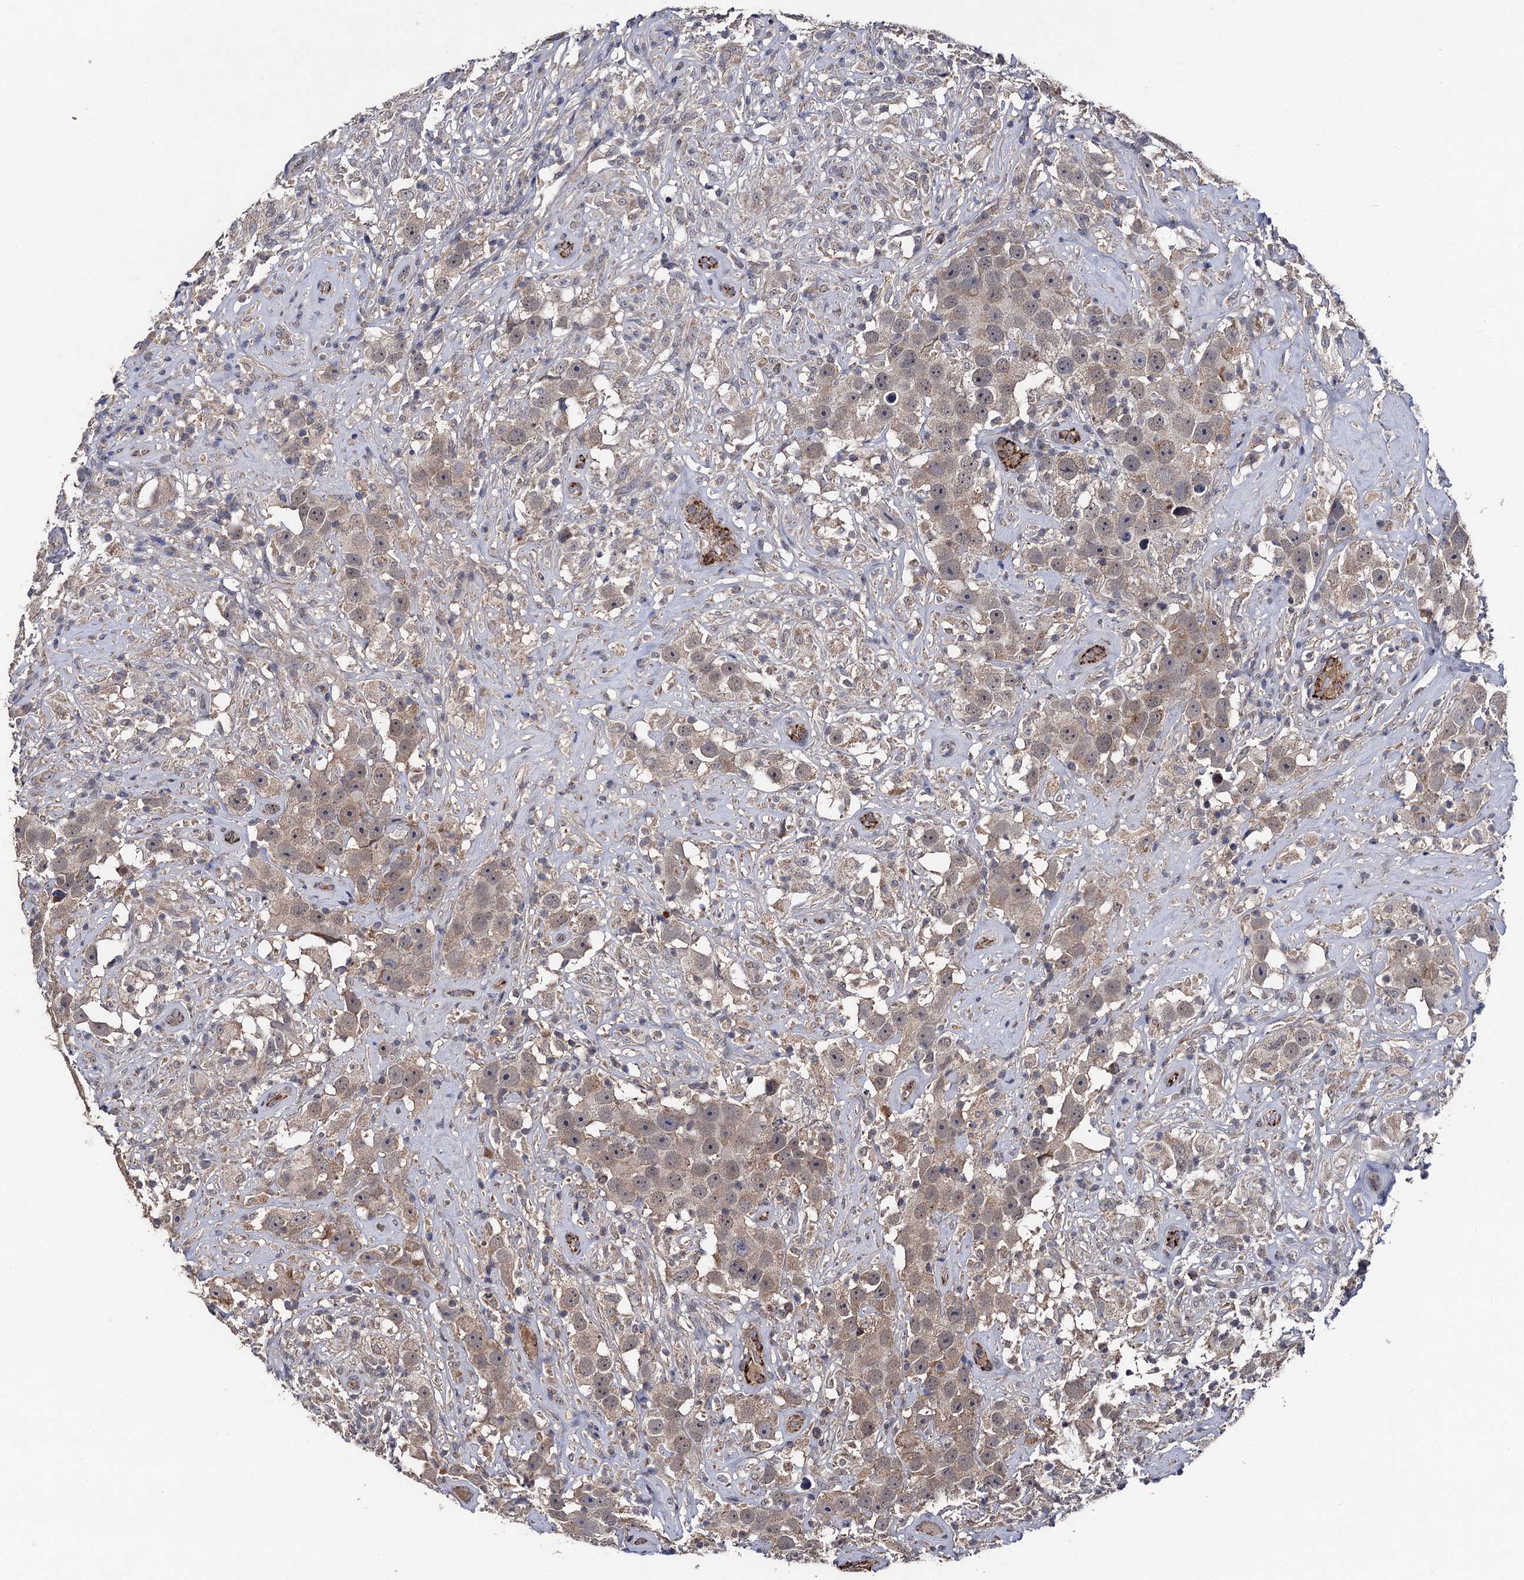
{"staining": {"intensity": "weak", "quantity": ">75%", "location": "cytoplasmic/membranous,nuclear"}, "tissue": "testis cancer", "cell_type": "Tumor cells", "image_type": "cancer", "snomed": [{"axis": "morphology", "description": "Seminoma, NOS"}, {"axis": "topography", "description": "Testis"}], "caption": "Human seminoma (testis) stained for a protein (brown) exhibits weak cytoplasmic/membranous and nuclear positive staining in approximately >75% of tumor cells.", "gene": "PPTC7", "patient": {"sex": "male", "age": 49}}